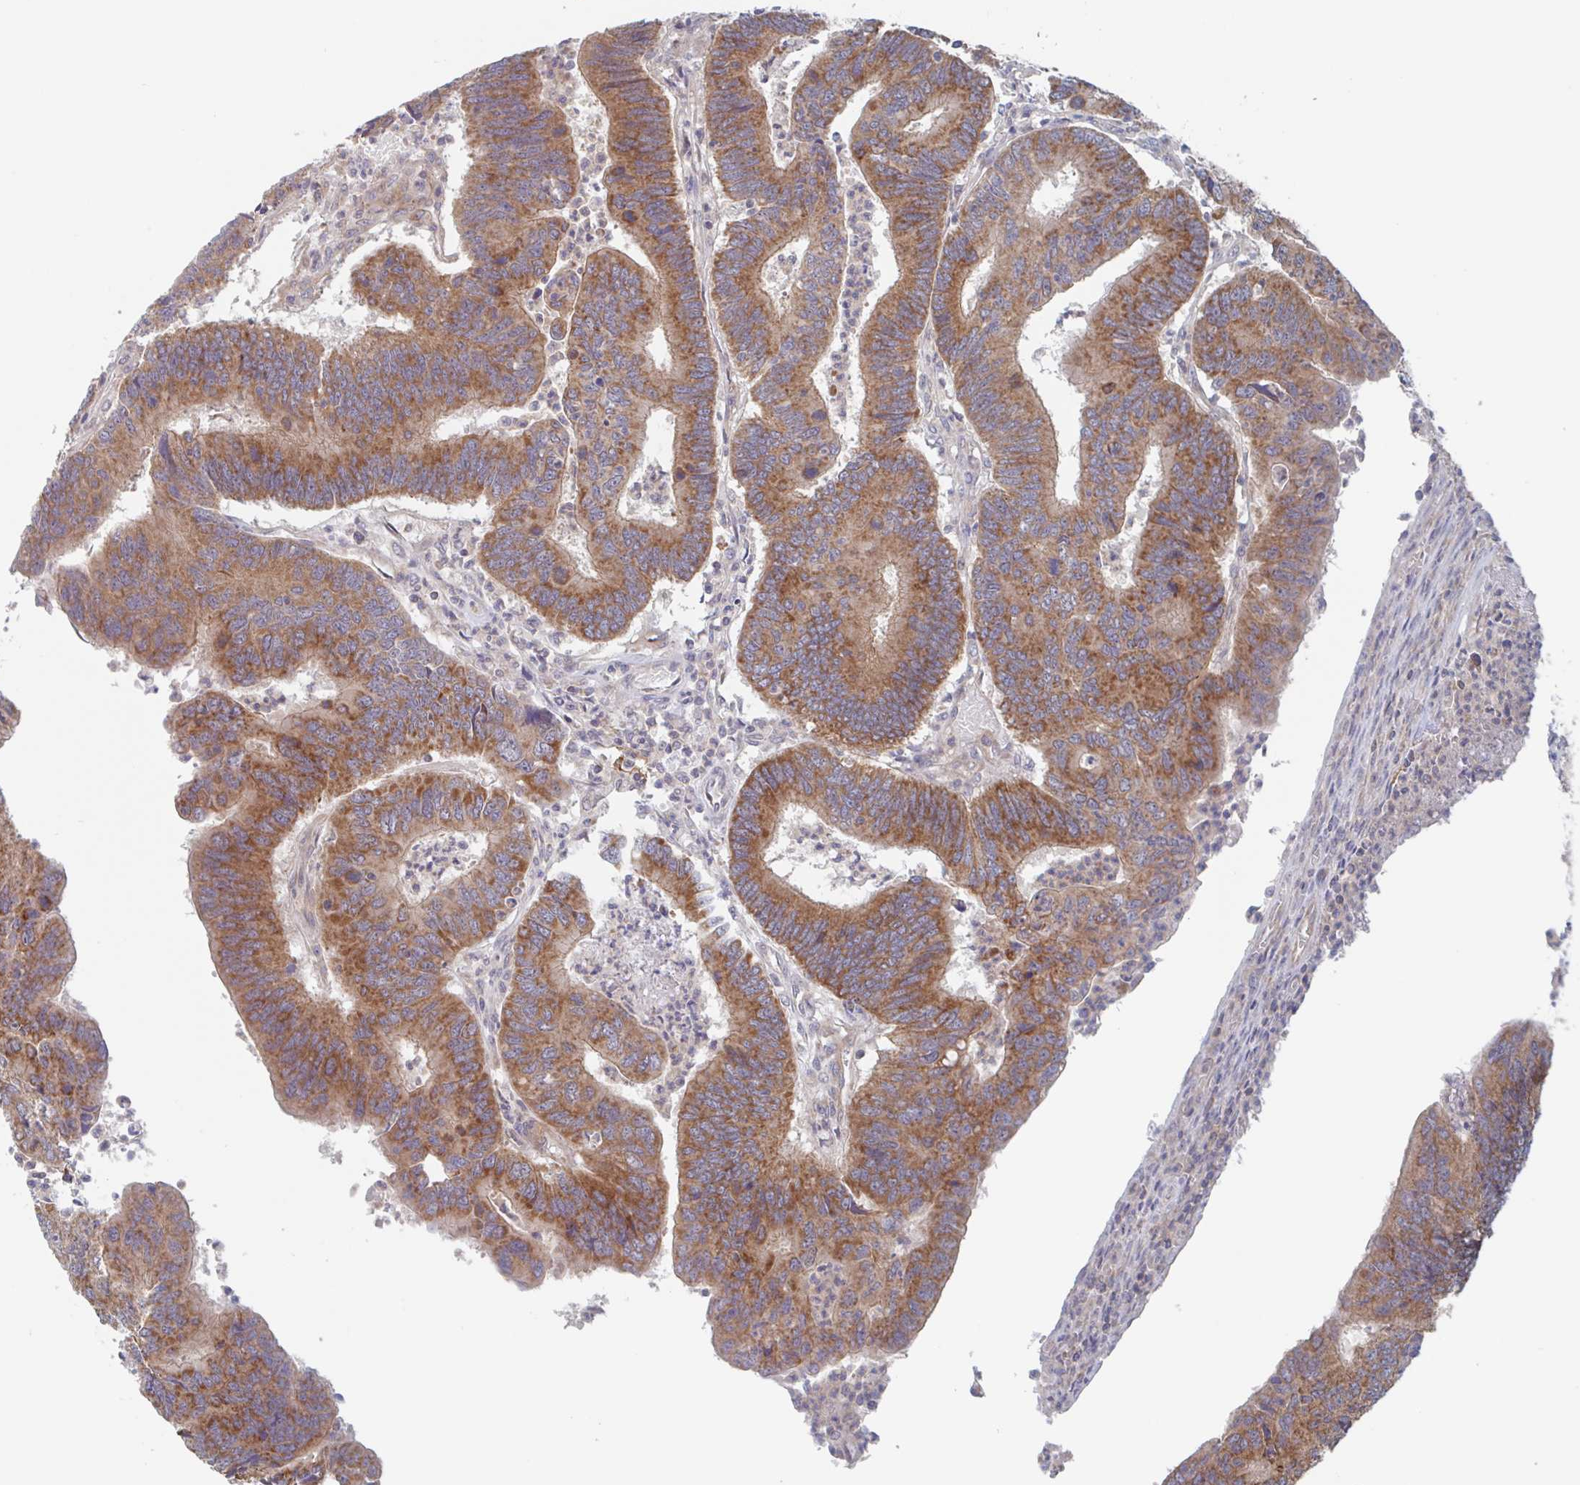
{"staining": {"intensity": "strong", "quantity": ">75%", "location": "cytoplasmic/membranous"}, "tissue": "colorectal cancer", "cell_type": "Tumor cells", "image_type": "cancer", "snomed": [{"axis": "morphology", "description": "Adenocarcinoma, NOS"}, {"axis": "topography", "description": "Colon"}], "caption": "This micrograph demonstrates immunohistochemistry staining of human colorectal cancer, with high strong cytoplasmic/membranous expression in approximately >75% of tumor cells.", "gene": "SURF1", "patient": {"sex": "female", "age": 67}}